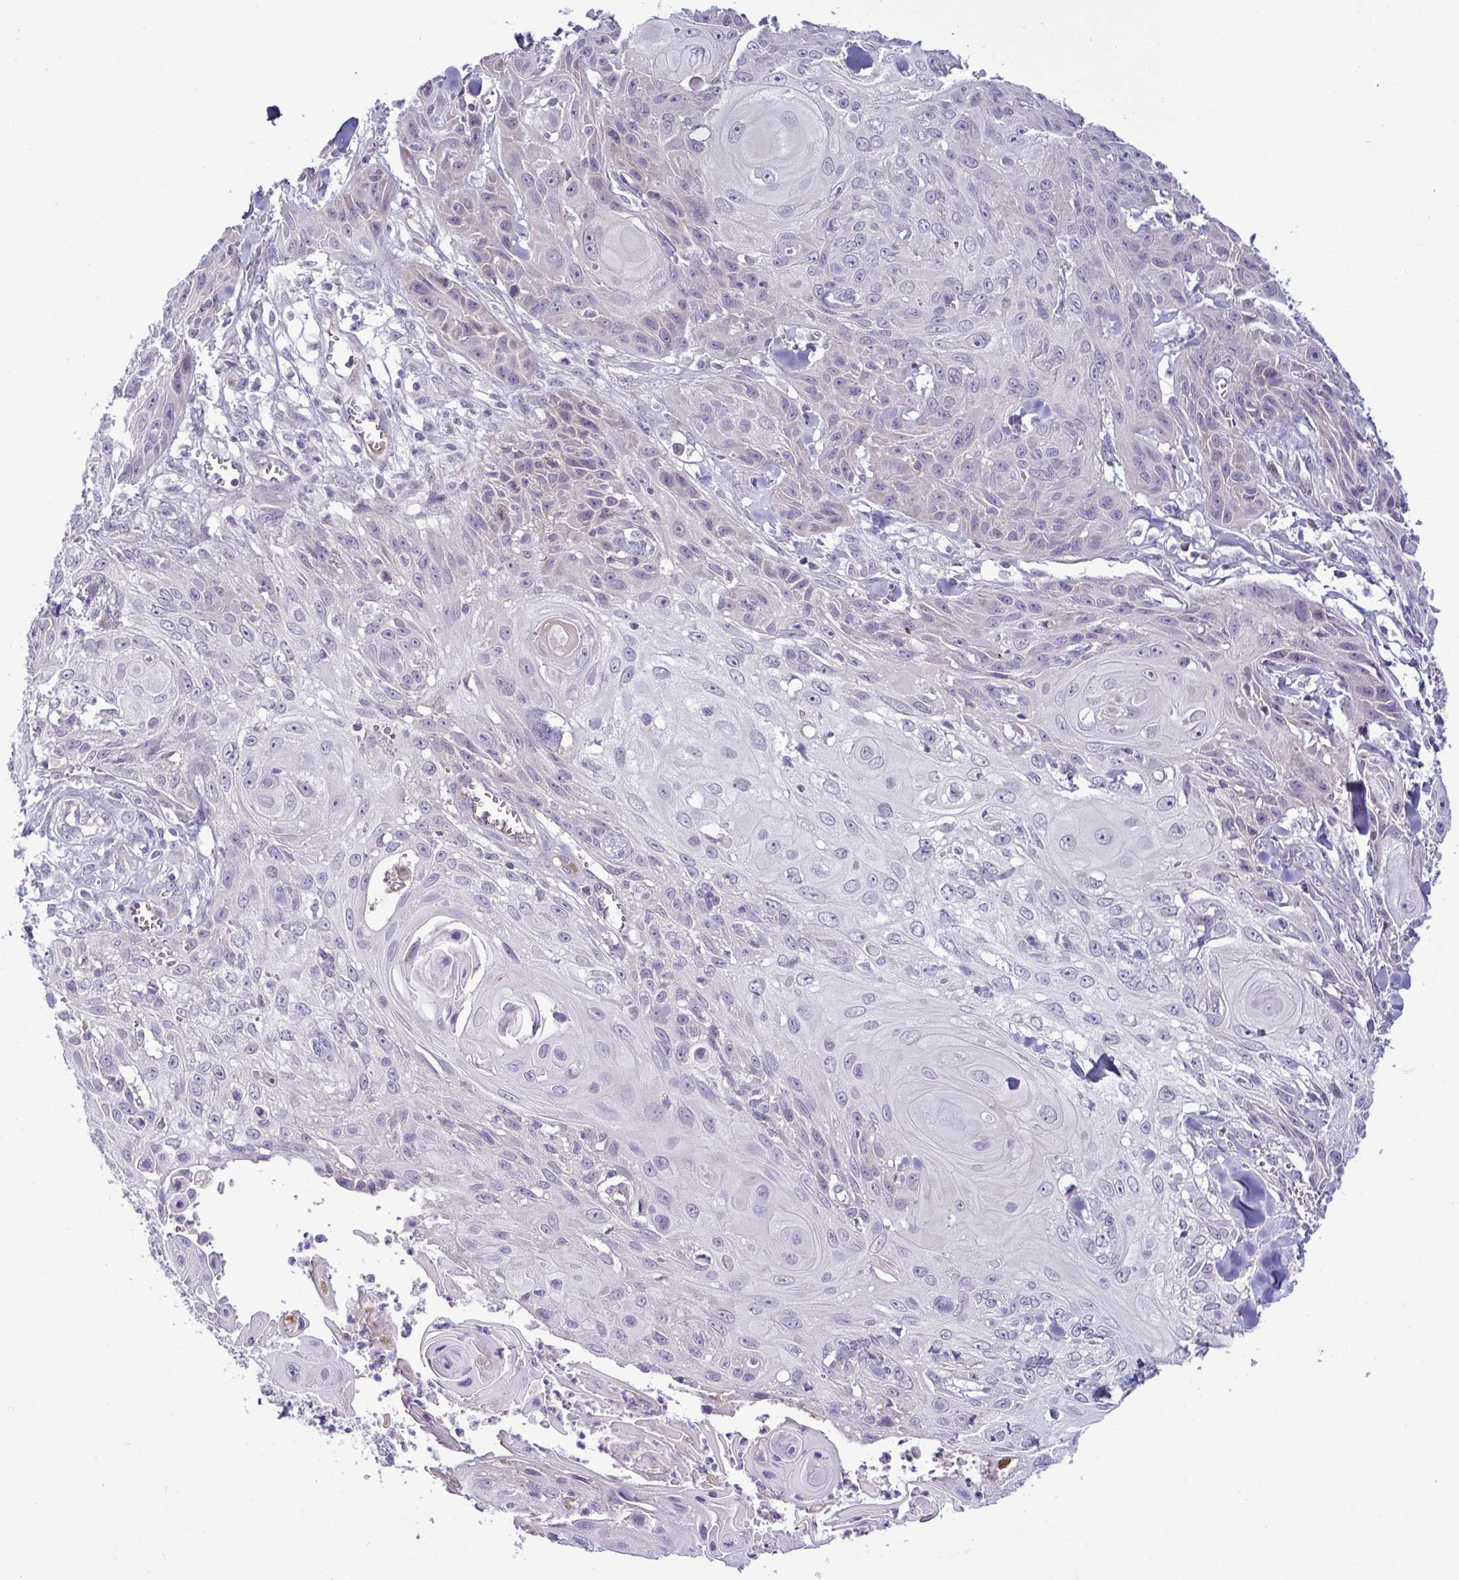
{"staining": {"intensity": "negative", "quantity": "none", "location": "none"}, "tissue": "skin cancer", "cell_type": "Tumor cells", "image_type": "cancer", "snomed": [{"axis": "morphology", "description": "Squamous cell carcinoma, NOS"}, {"axis": "topography", "description": "Skin"}, {"axis": "topography", "description": "Vulva"}], "caption": "Immunohistochemistry (IHC) of squamous cell carcinoma (skin) demonstrates no staining in tumor cells.", "gene": "SYNPO2L", "patient": {"sex": "female", "age": 83}}